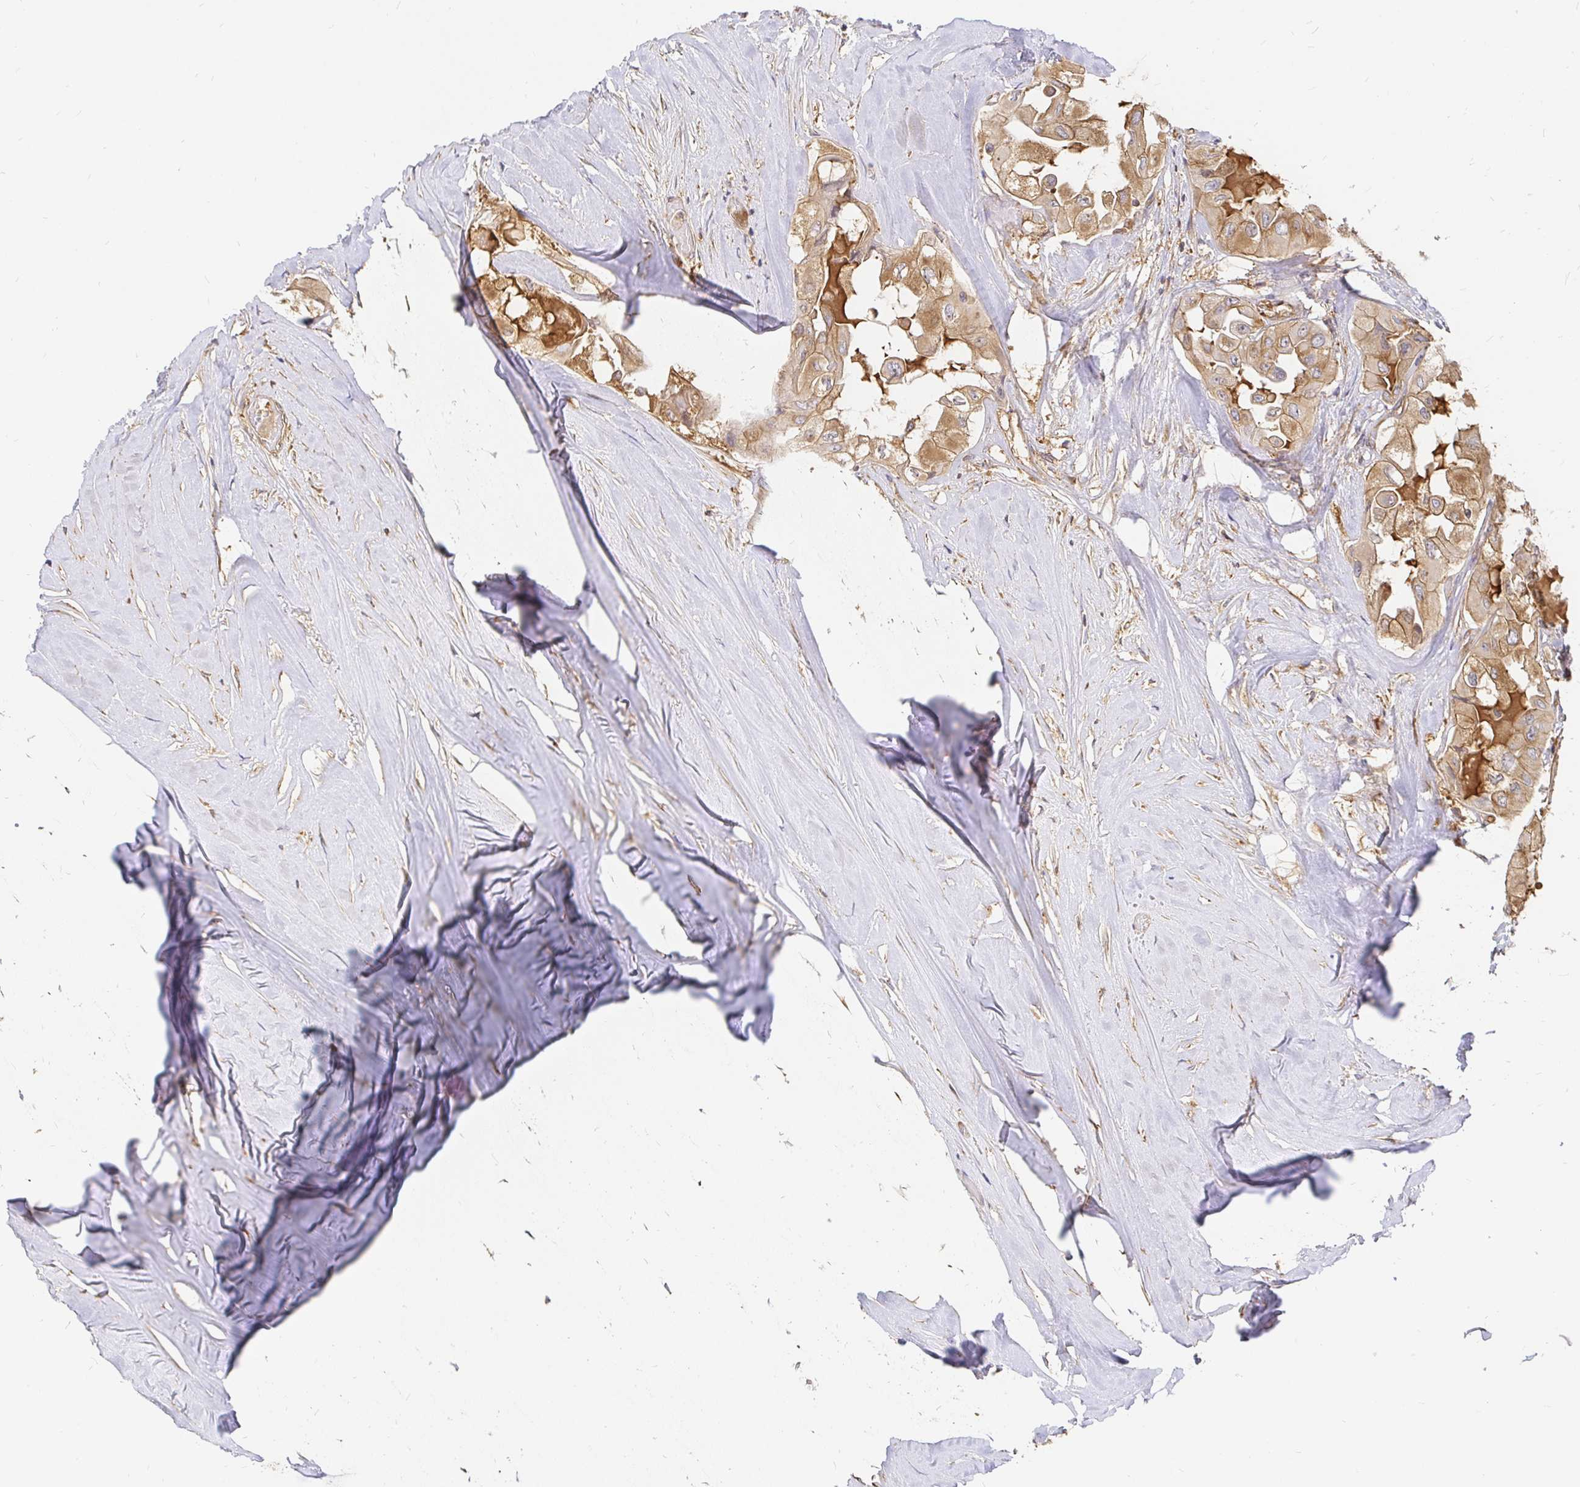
{"staining": {"intensity": "moderate", "quantity": ">75%", "location": "cytoplasmic/membranous"}, "tissue": "thyroid cancer", "cell_type": "Tumor cells", "image_type": "cancer", "snomed": [{"axis": "morphology", "description": "Normal tissue, NOS"}, {"axis": "morphology", "description": "Papillary adenocarcinoma, NOS"}, {"axis": "topography", "description": "Thyroid gland"}], "caption": "High-magnification brightfield microscopy of papillary adenocarcinoma (thyroid) stained with DAB (brown) and counterstained with hematoxylin (blue). tumor cells exhibit moderate cytoplasmic/membranous expression is present in about>75% of cells. Using DAB (brown) and hematoxylin (blue) stains, captured at high magnification using brightfield microscopy.", "gene": "KIF5B", "patient": {"sex": "female", "age": 59}}